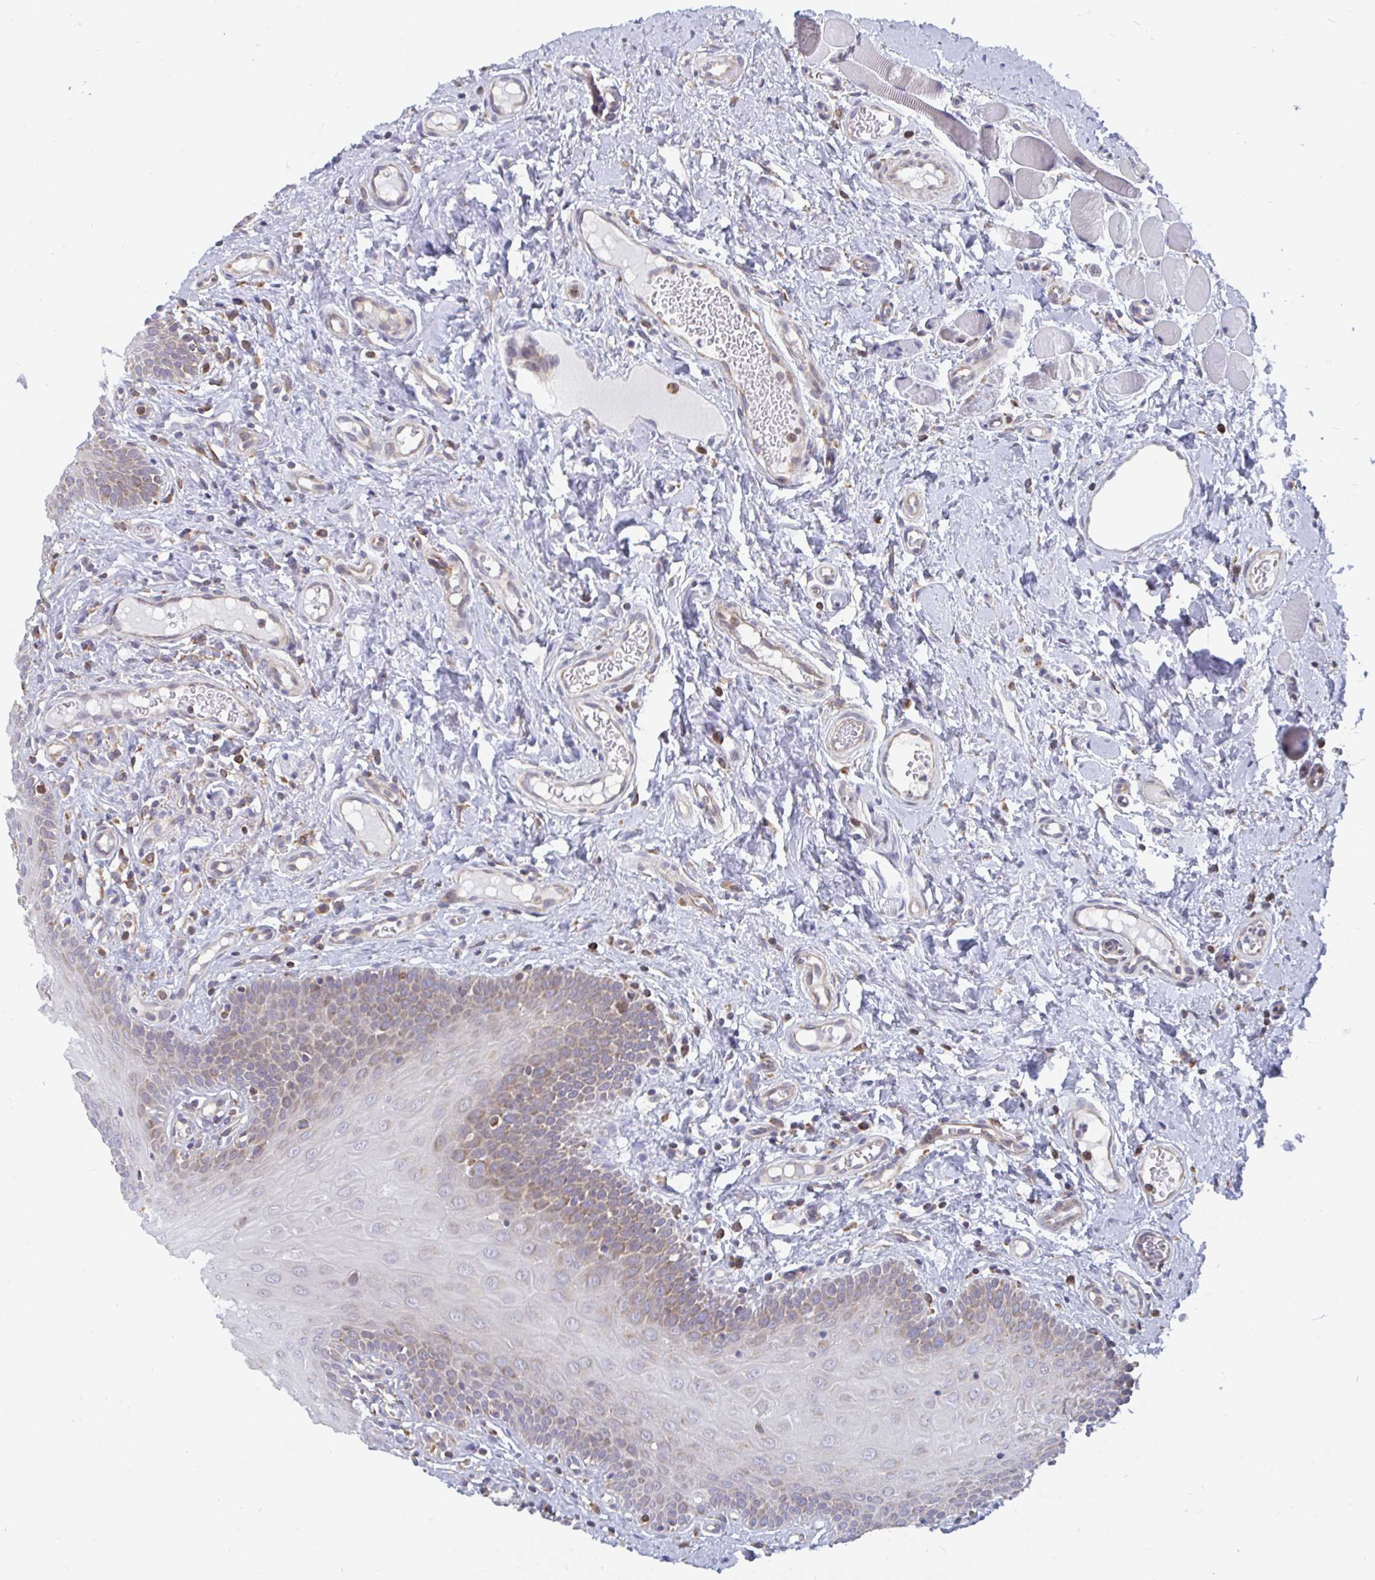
{"staining": {"intensity": "moderate", "quantity": "25%-75%", "location": "cytoplasmic/membranous"}, "tissue": "oral mucosa", "cell_type": "Squamous epithelial cells", "image_type": "normal", "snomed": [{"axis": "morphology", "description": "Normal tissue, NOS"}, {"axis": "topography", "description": "Oral tissue"}, {"axis": "topography", "description": "Tounge, NOS"}], "caption": "Immunohistochemistry histopathology image of benign oral mucosa: oral mucosa stained using IHC reveals medium levels of moderate protein expression localized specifically in the cytoplasmic/membranous of squamous epithelial cells, appearing as a cytoplasmic/membranous brown color.", "gene": "ELAVL1", "patient": {"sex": "female", "age": 58}}